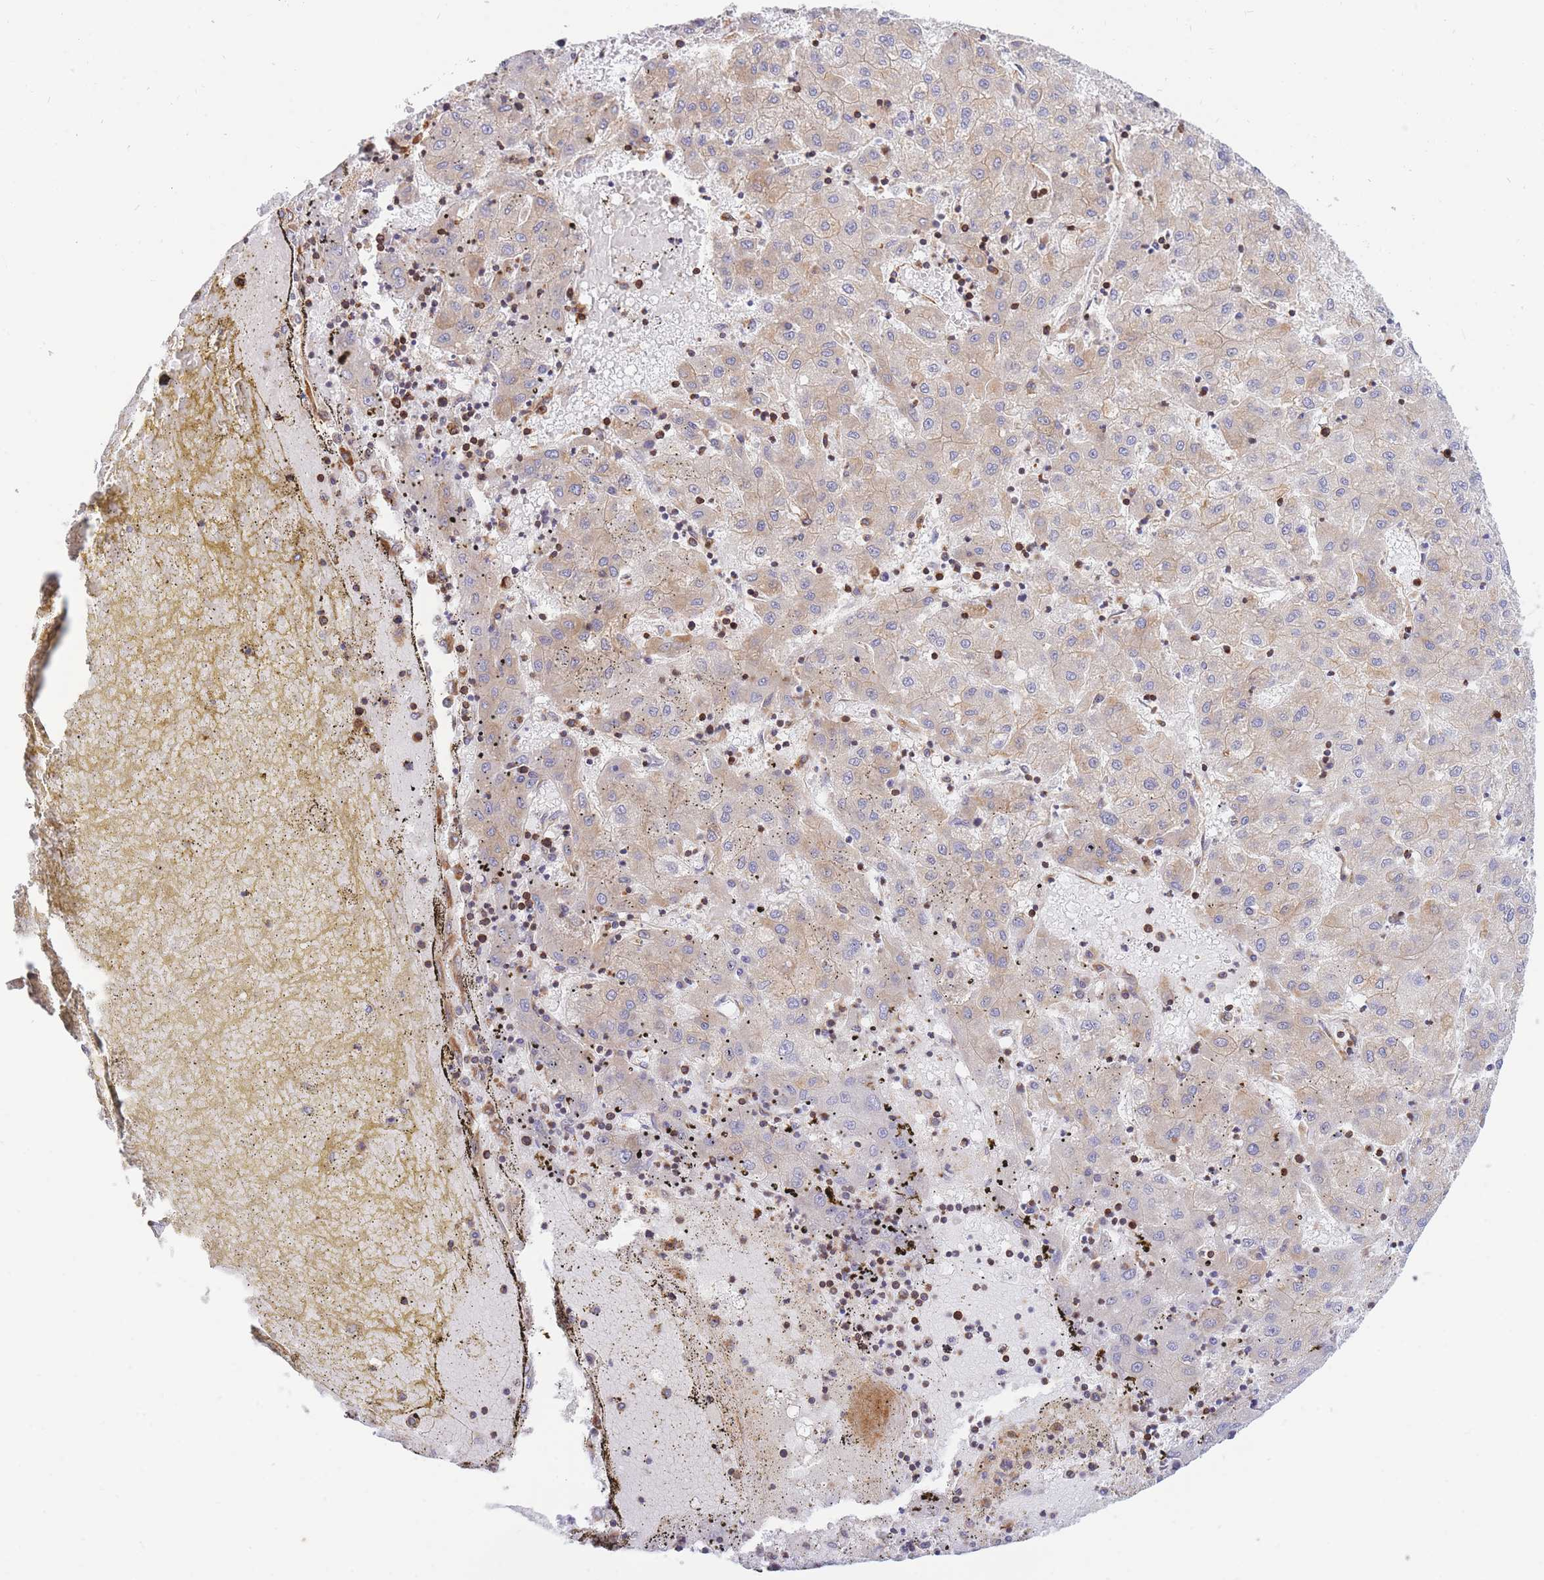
{"staining": {"intensity": "weak", "quantity": "25%-75%", "location": "cytoplasmic/membranous"}, "tissue": "liver cancer", "cell_type": "Tumor cells", "image_type": "cancer", "snomed": [{"axis": "morphology", "description": "Carcinoma, Hepatocellular, NOS"}, {"axis": "topography", "description": "Liver"}], "caption": "Immunohistochemistry (IHC) histopathology image of neoplastic tissue: hepatocellular carcinoma (liver) stained using immunohistochemistry (IHC) shows low levels of weak protein expression localized specifically in the cytoplasmic/membranous of tumor cells, appearing as a cytoplasmic/membranous brown color.", "gene": "REM1", "patient": {"sex": "male", "age": 72}}